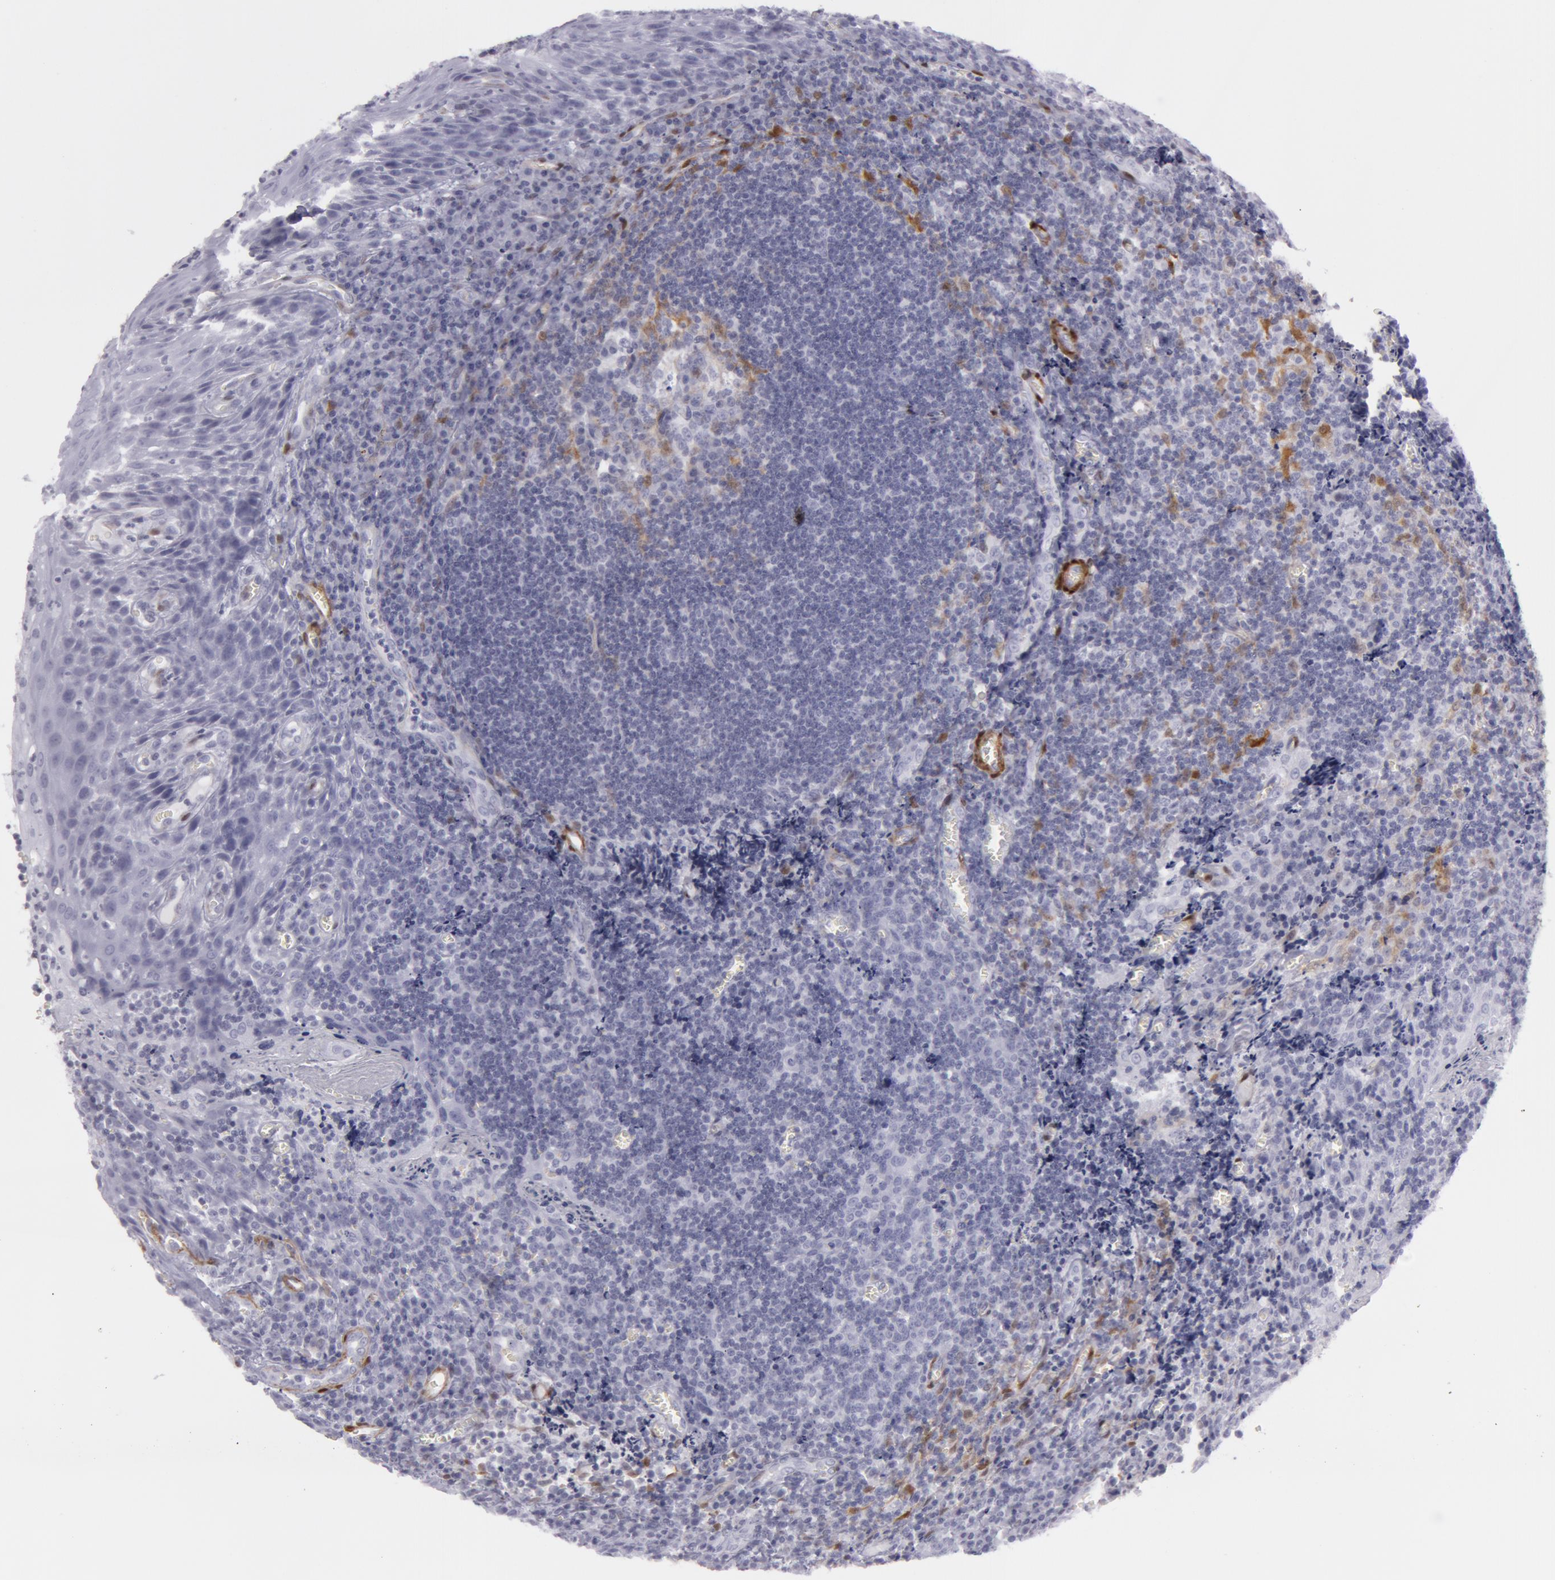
{"staining": {"intensity": "negative", "quantity": "none", "location": "none"}, "tissue": "tonsil", "cell_type": "Germinal center cells", "image_type": "normal", "snomed": [{"axis": "morphology", "description": "Normal tissue, NOS"}, {"axis": "topography", "description": "Tonsil"}], "caption": "Immunohistochemical staining of unremarkable human tonsil exhibits no significant staining in germinal center cells. The staining is performed using DAB brown chromogen with nuclei counter-stained in using hematoxylin.", "gene": "TAGLN", "patient": {"sex": "male", "age": 20}}